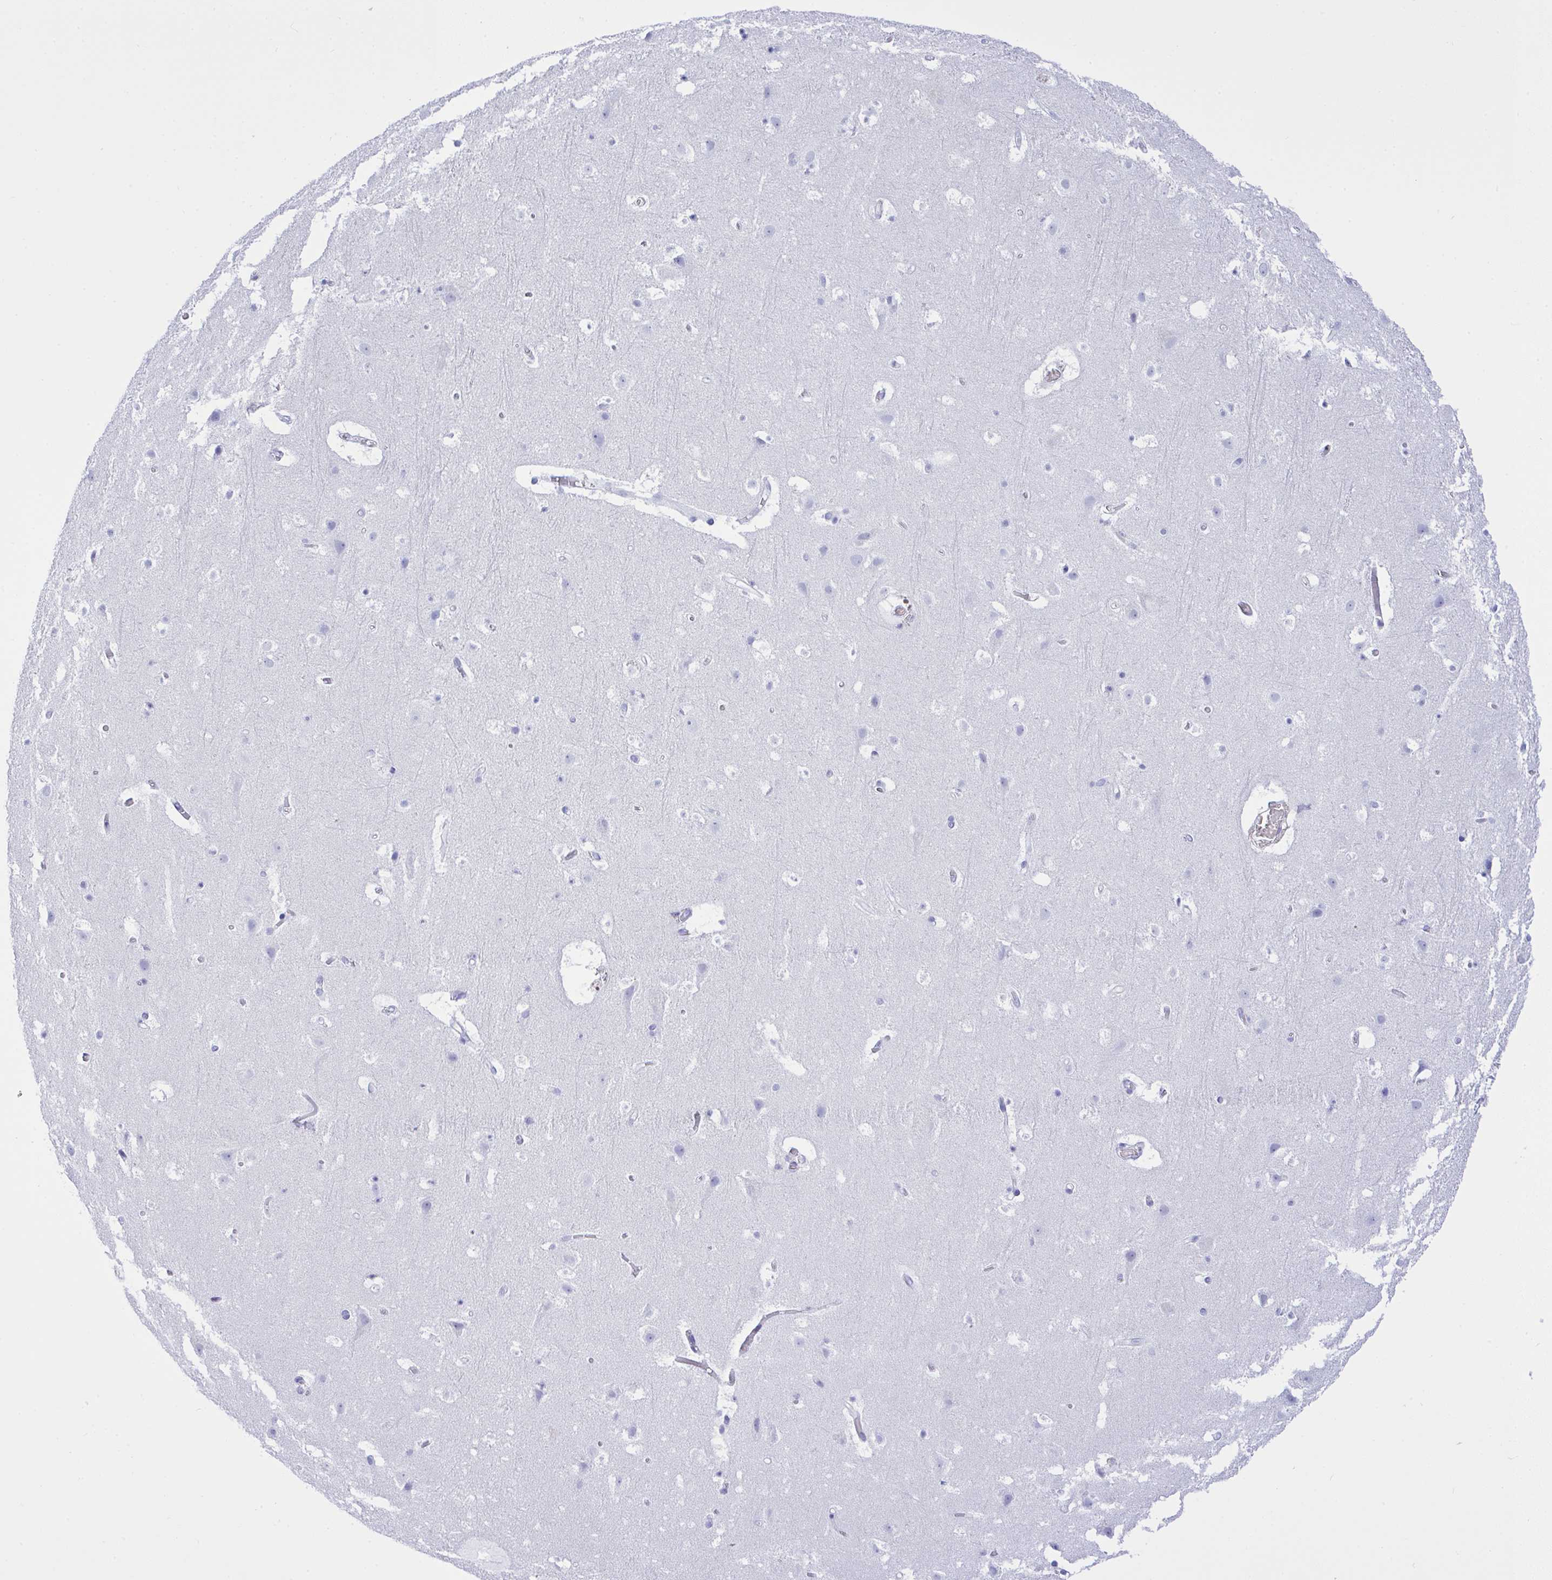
{"staining": {"intensity": "negative", "quantity": "none", "location": "none"}, "tissue": "cerebral cortex", "cell_type": "Endothelial cells", "image_type": "normal", "snomed": [{"axis": "morphology", "description": "Normal tissue, NOS"}, {"axis": "topography", "description": "Cerebral cortex"}], "caption": "A histopathology image of human cerebral cortex is negative for staining in endothelial cells. (Brightfield microscopy of DAB immunohistochemistry at high magnification).", "gene": "AKR1D1", "patient": {"sex": "female", "age": 42}}